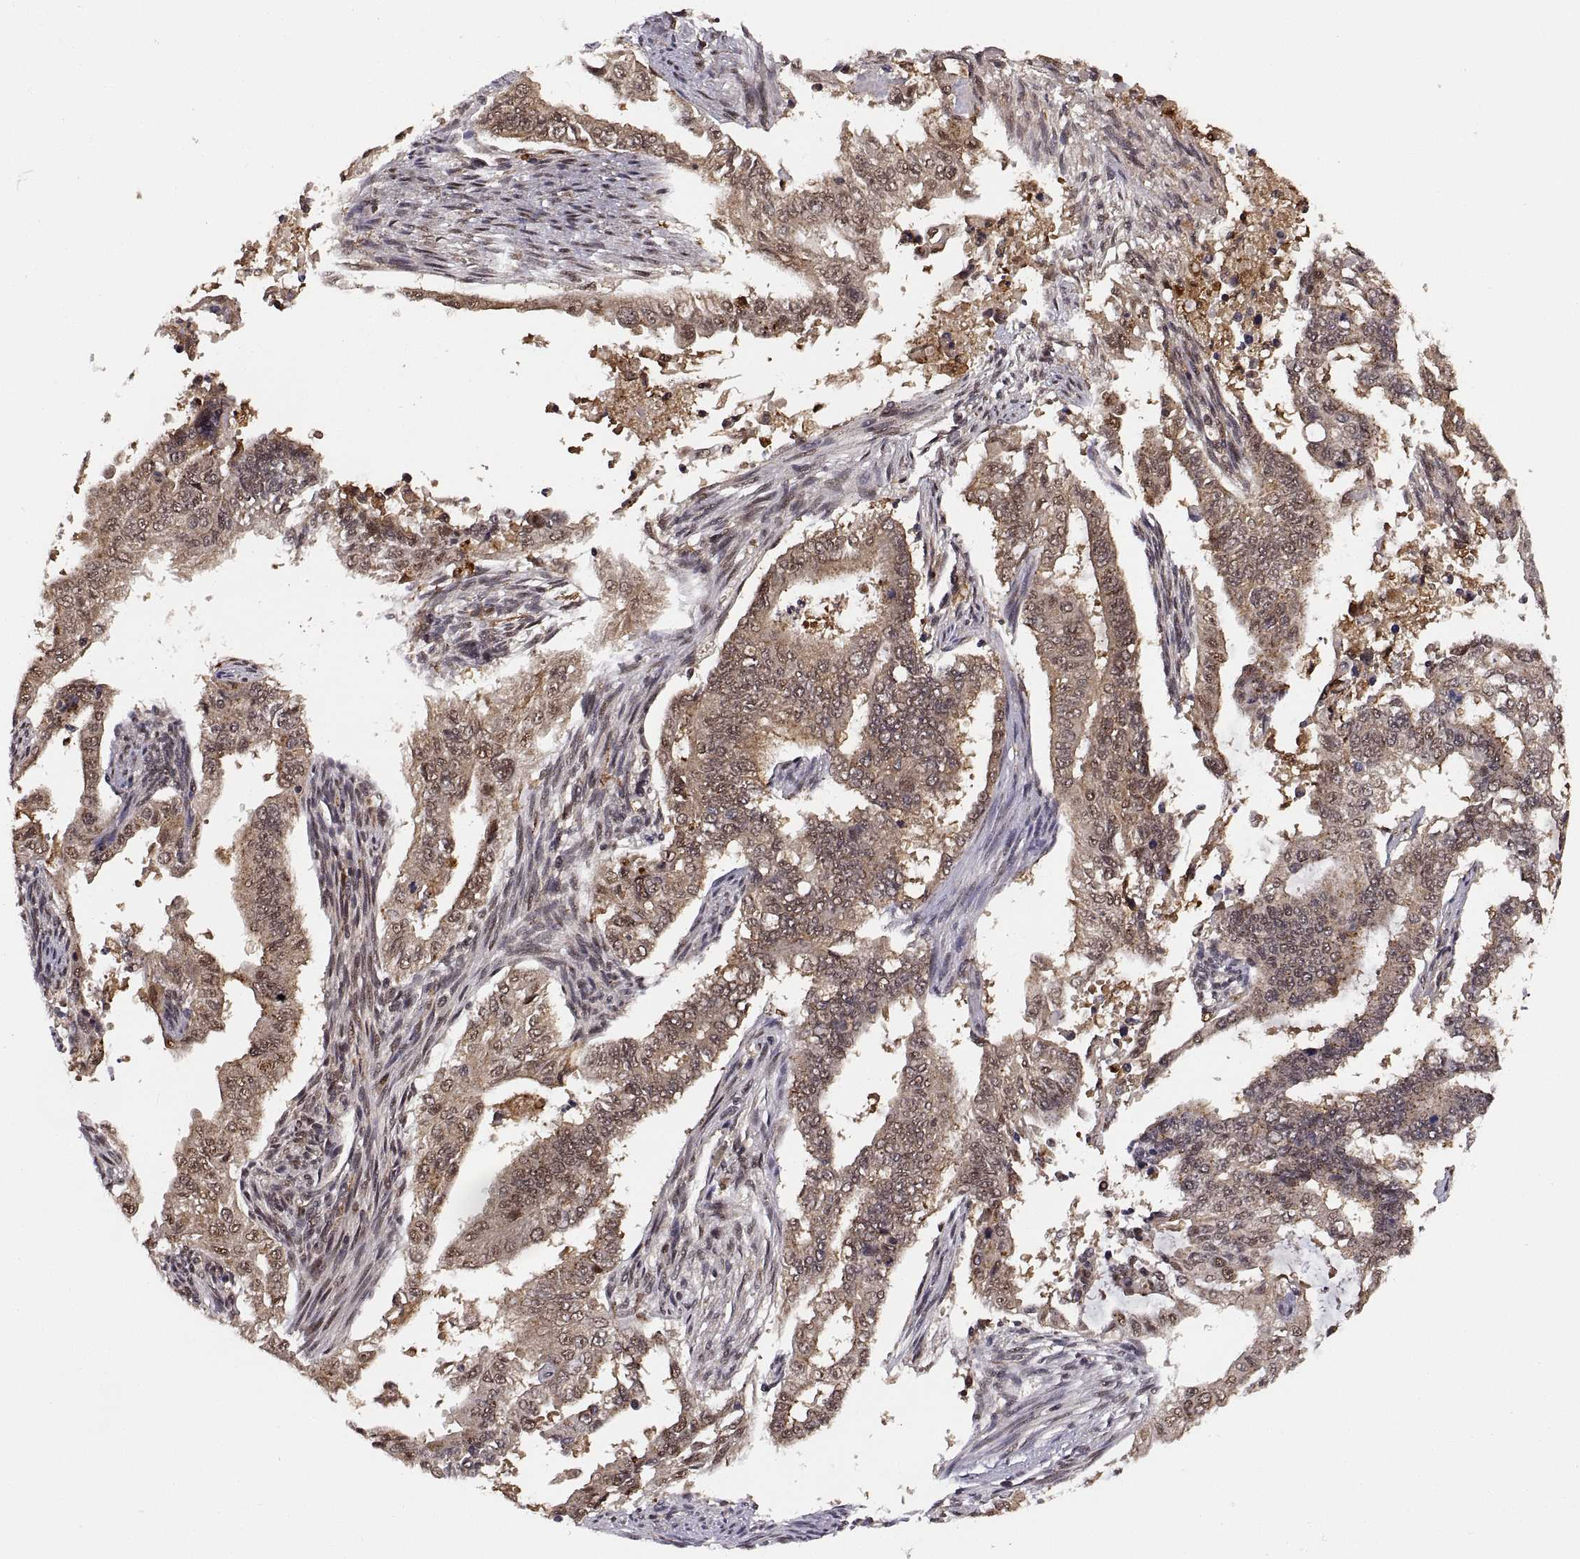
{"staining": {"intensity": "moderate", "quantity": ">75%", "location": "cytoplasmic/membranous"}, "tissue": "endometrial cancer", "cell_type": "Tumor cells", "image_type": "cancer", "snomed": [{"axis": "morphology", "description": "Adenocarcinoma, NOS"}, {"axis": "topography", "description": "Uterus"}], "caption": "Immunohistochemical staining of human endometrial cancer (adenocarcinoma) demonstrates medium levels of moderate cytoplasmic/membranous protein expression in about >75% of tumor cells.", "gene": "PSMC2", "patient": {"sex": "female", "age": 59}}